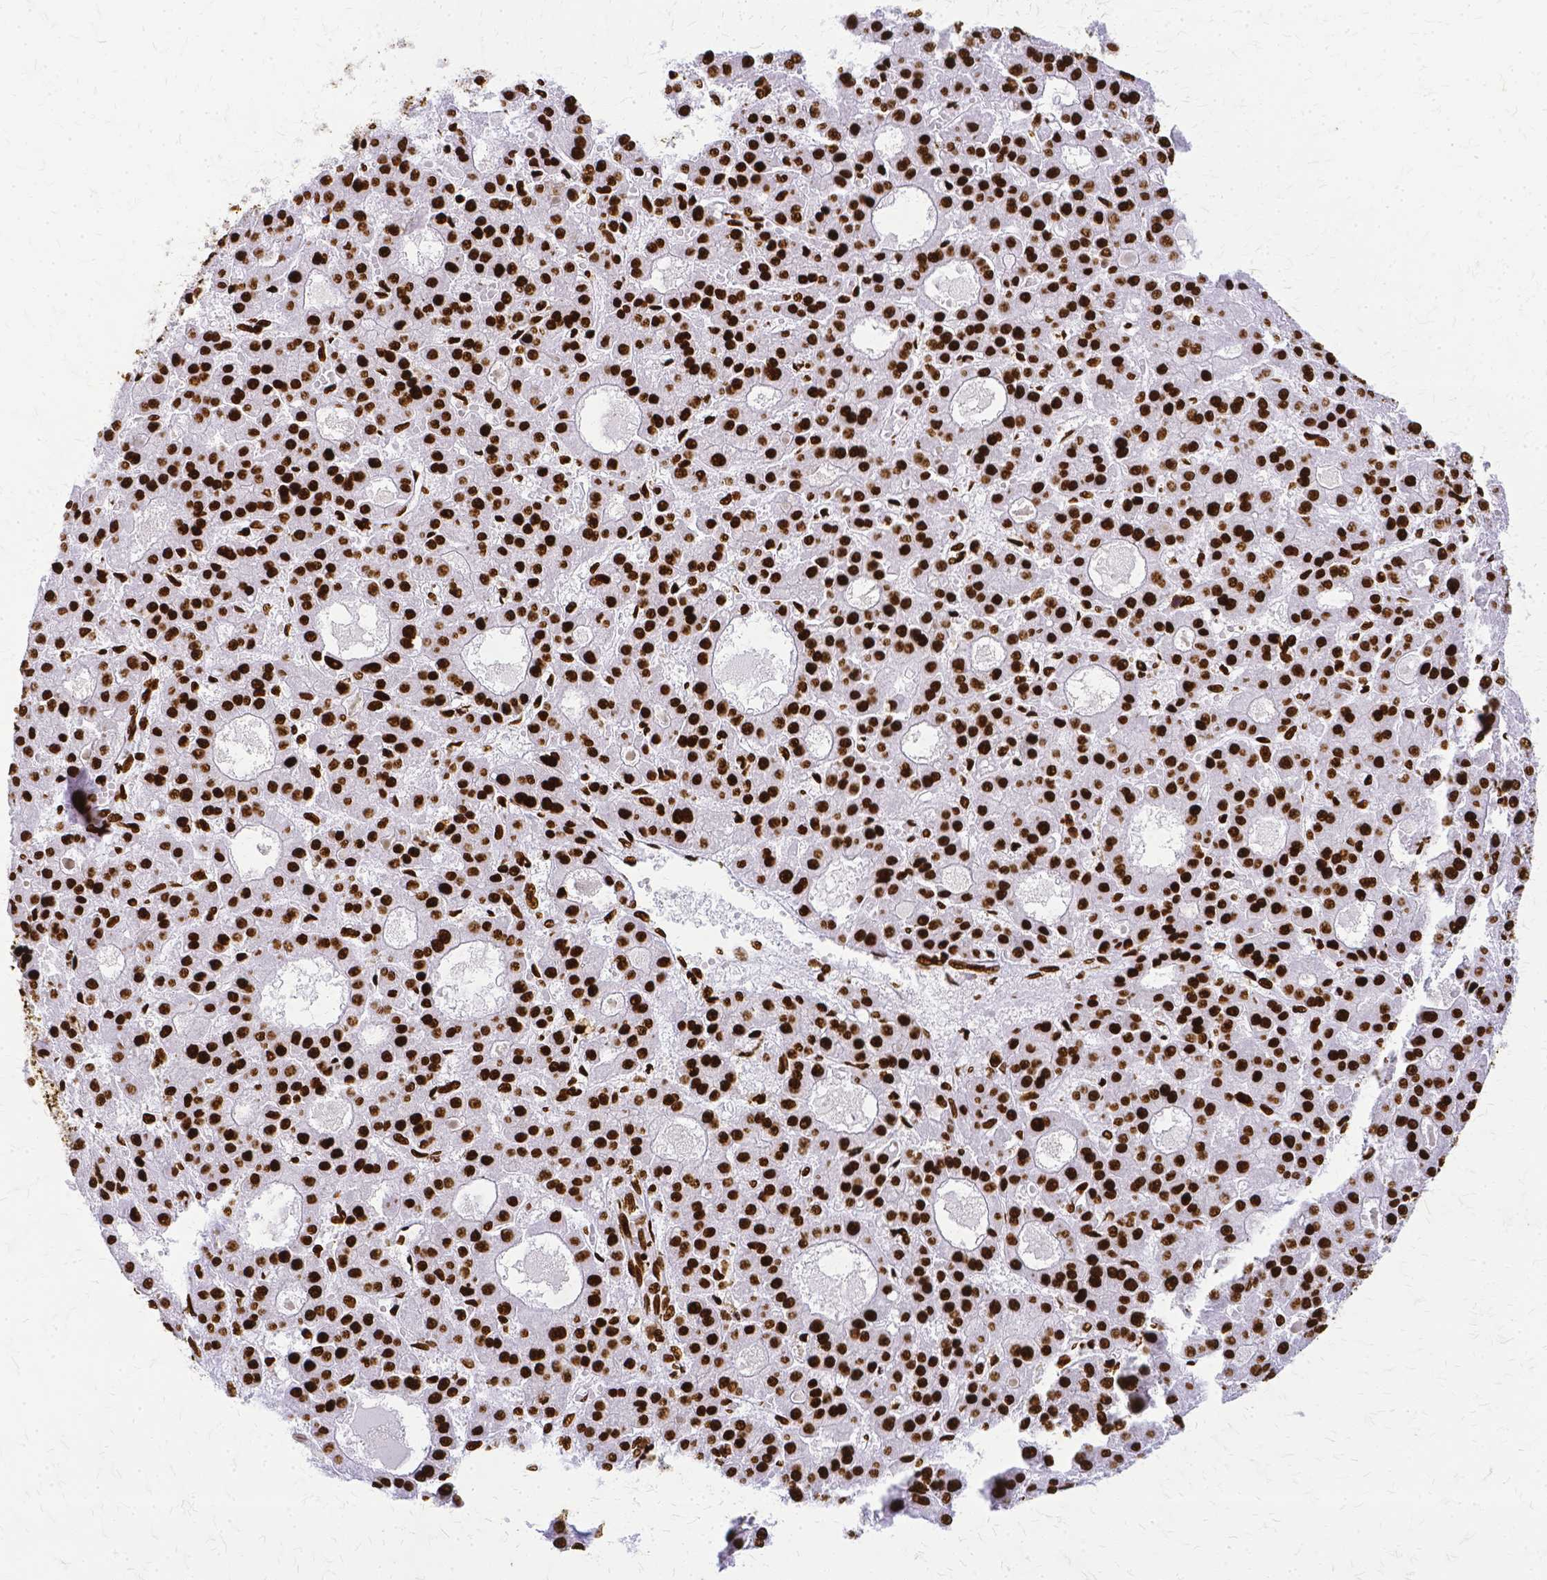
{"staining": {"intensity": "strong", "quantity": ">75%", "location": "nuclear"}, "tissue": "liver cancer", "cell_type": "Tumor cells", "image_type": "cancer", "snomed": [{"axis": "morphology", "description": "Carcinoma, Hepatocellular, NOS"}, {"axis": "topography", "description": "Liver"}], "caption": "Liver hepatocellular carcinoma tissue exhibits strong nuclear staining in approximately >75% of tumor cells", "gene": "SFPQ", "patient": {"sex": "male", "age": 70}}